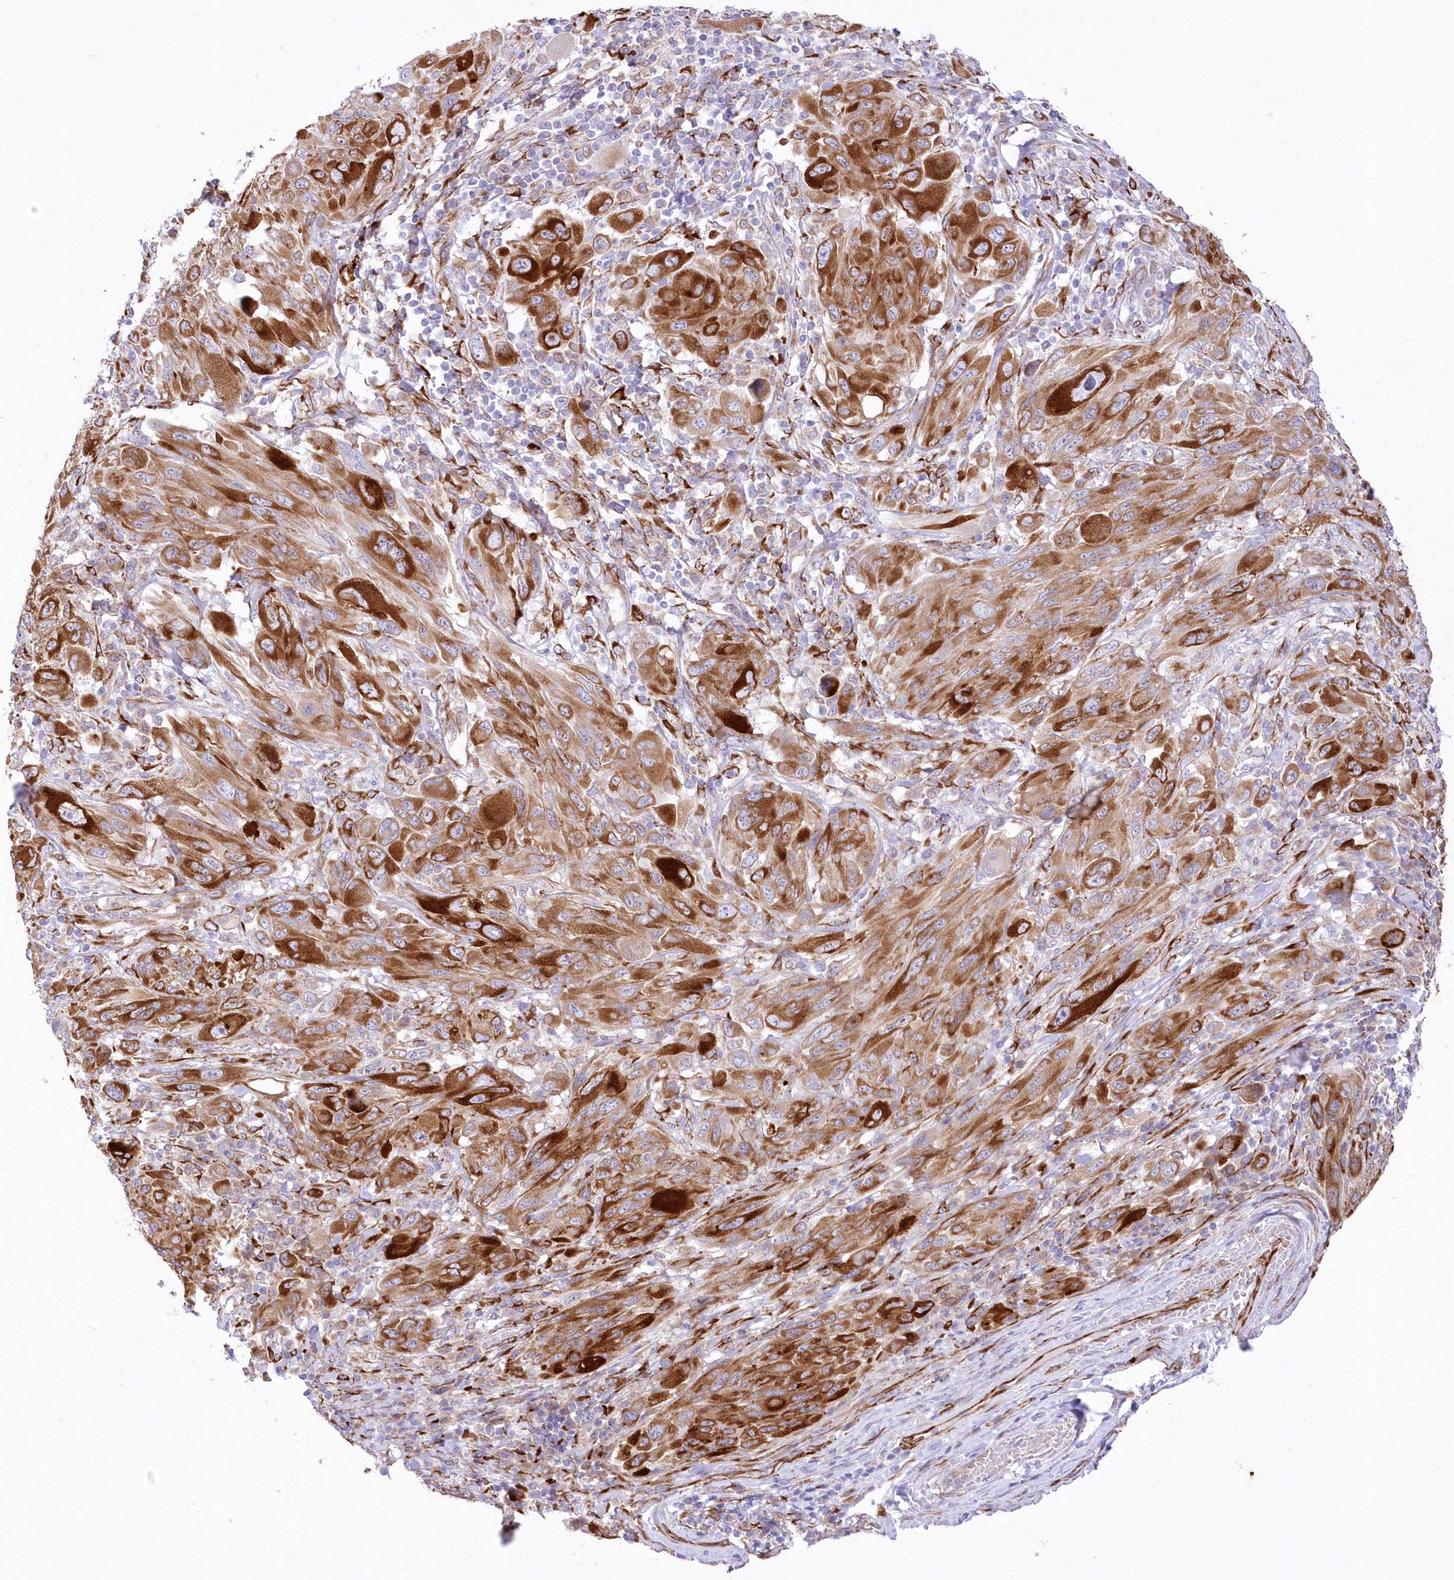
{"staining": {"intensity": "strong", "quantity": ">75%", "location": "cytoplasmic/membranous"}, "tissue": "melanoma", "cell_type": "Tumor cells", "image_type": "cancer", "snomed": [{"axis": "morphology", "description": "Malignant melanoma, NOS"}, {"axis": "topography", "description": "Skin"}], "caption": "This is an image of immunohistochemistry staining of melanoma, which shows strong expression in the cytoplasmic/membranous of tumor cells.", "gene": "YTHDC2", "patient": {"sex": "female", "age": 91}}